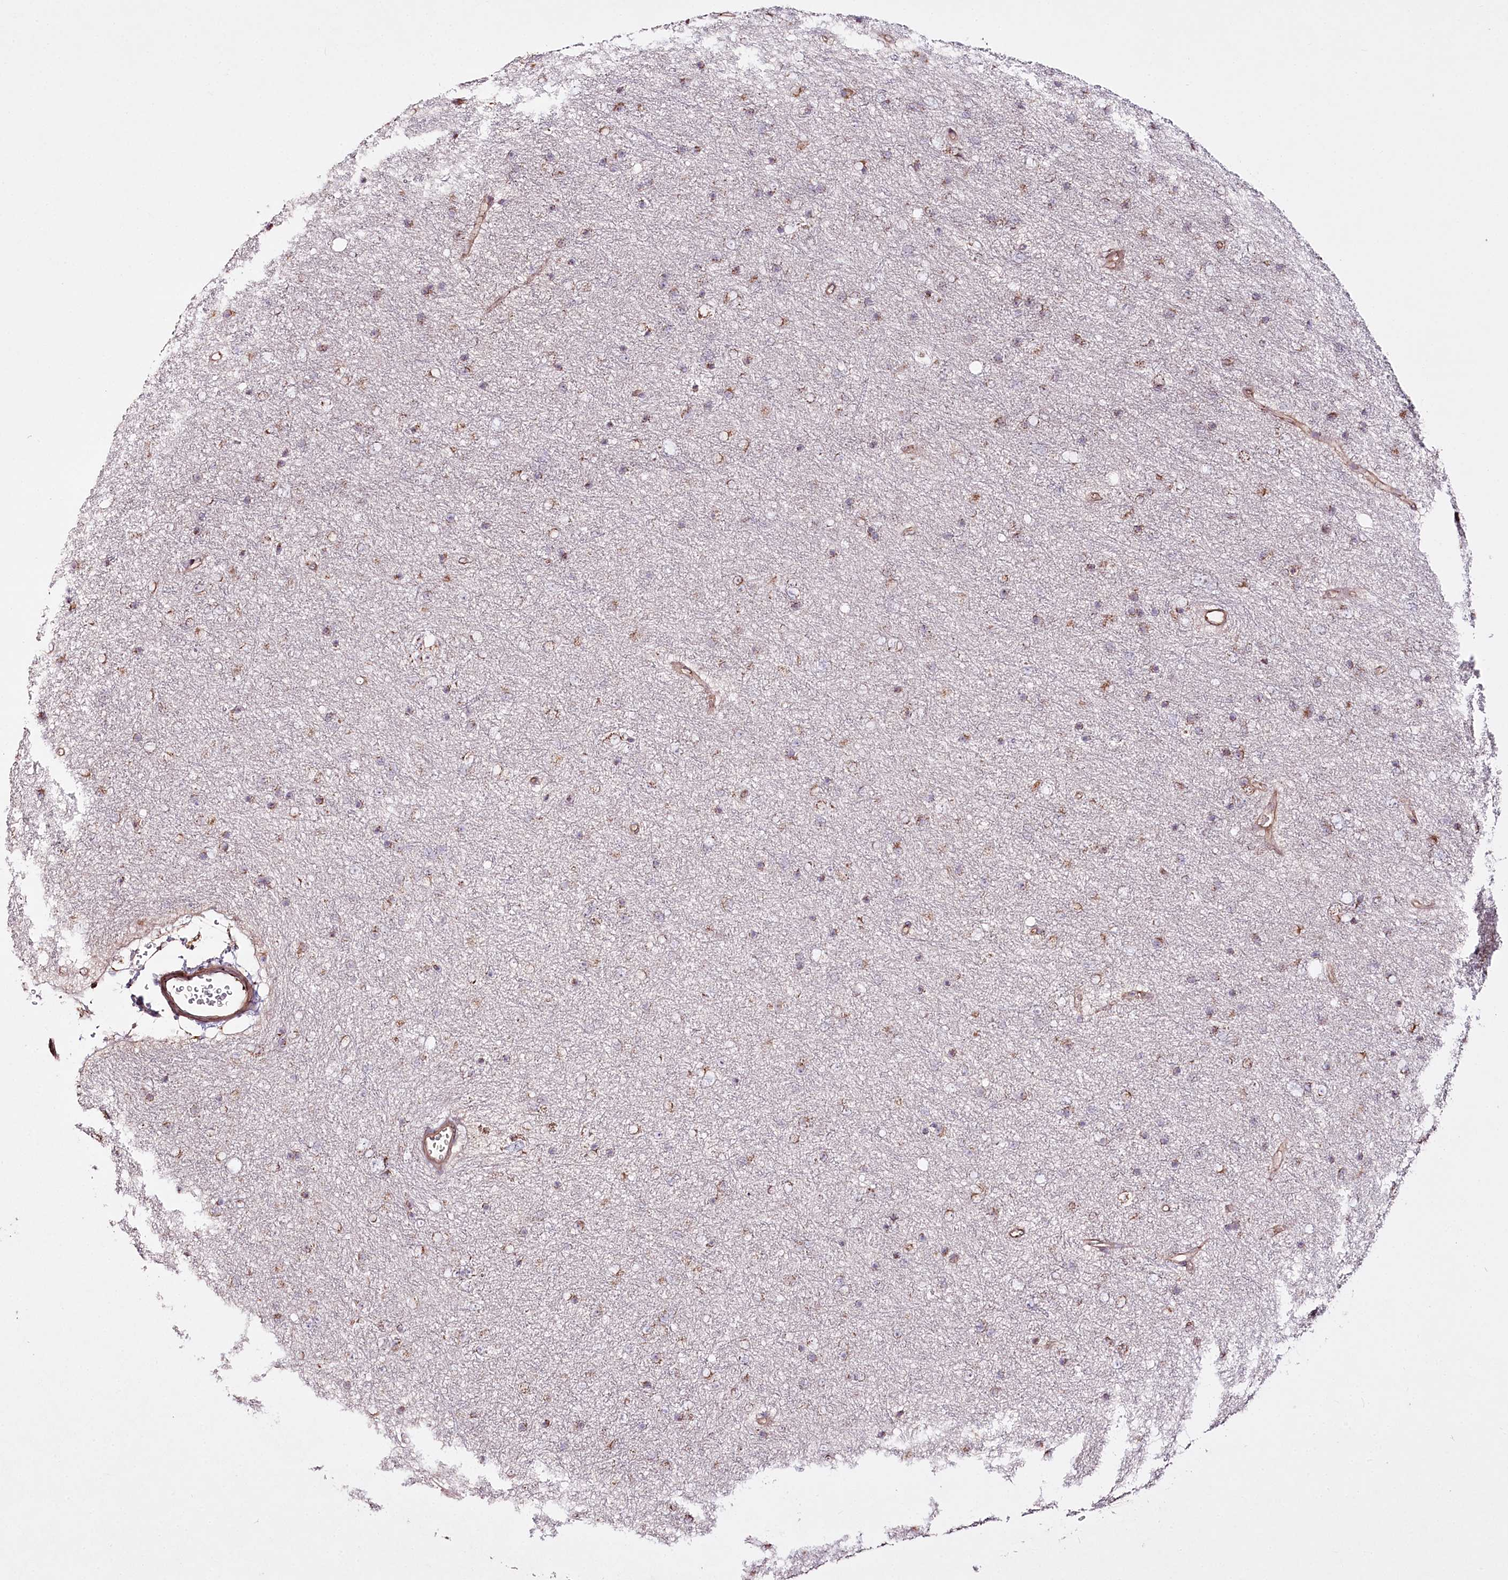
{"staining": {"intensity": "negative", "quantity": "none", "location": "none"}, "tissue": "glioma", "cell_type": "Tumor cells", "image_type": "cancer", "snomed": [{"axis": "morphology", "description": "Glioma, malignant, Low grade"}, {"axis": "topography", "description": "Cerebral cortex"}], "caption": "An image of malignant glioma (low-grade) stained for a protein displays no brown staining in tumor cells.", "gene": "REXO2", "patient": {"sex": "female", "age": 39}}